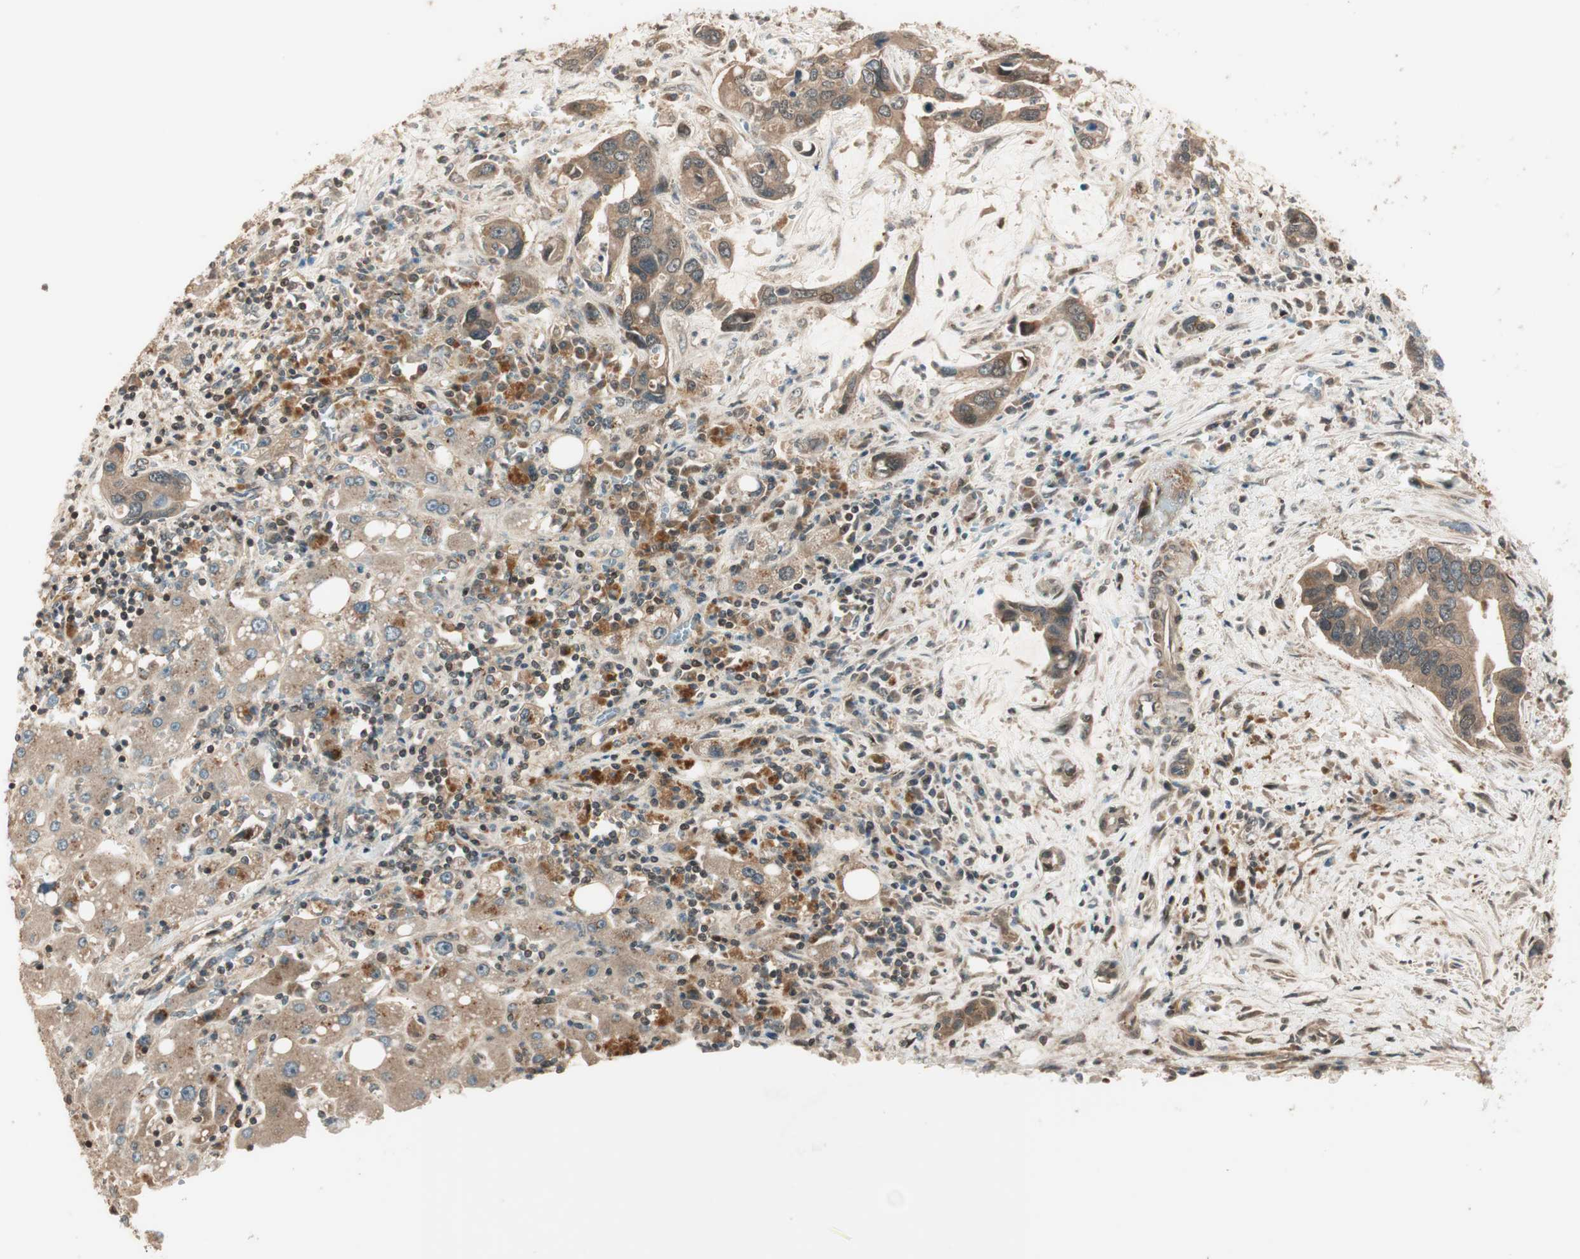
{"staining": {"intensity": "moderate", "quantity": ">75%", "location": "cytoplasmic/membranous"}, "tissue": "liver cancer", "cell_type": "Tumor cells", "image_type": "cancer", "snomed": [{"axis": "morphology", "description": "Cholangiocarcinoma"}, {"axis": "topography", "description": "Liver"}], "caption": "An image of human liver cancer (cholangiocarcinoma) stained for a protein exhibits moderate cytoplasmic/membranous brown staining in tumor cells.", "gene": "CNOT4", "patient": {"sex": "female", "age": 65}}